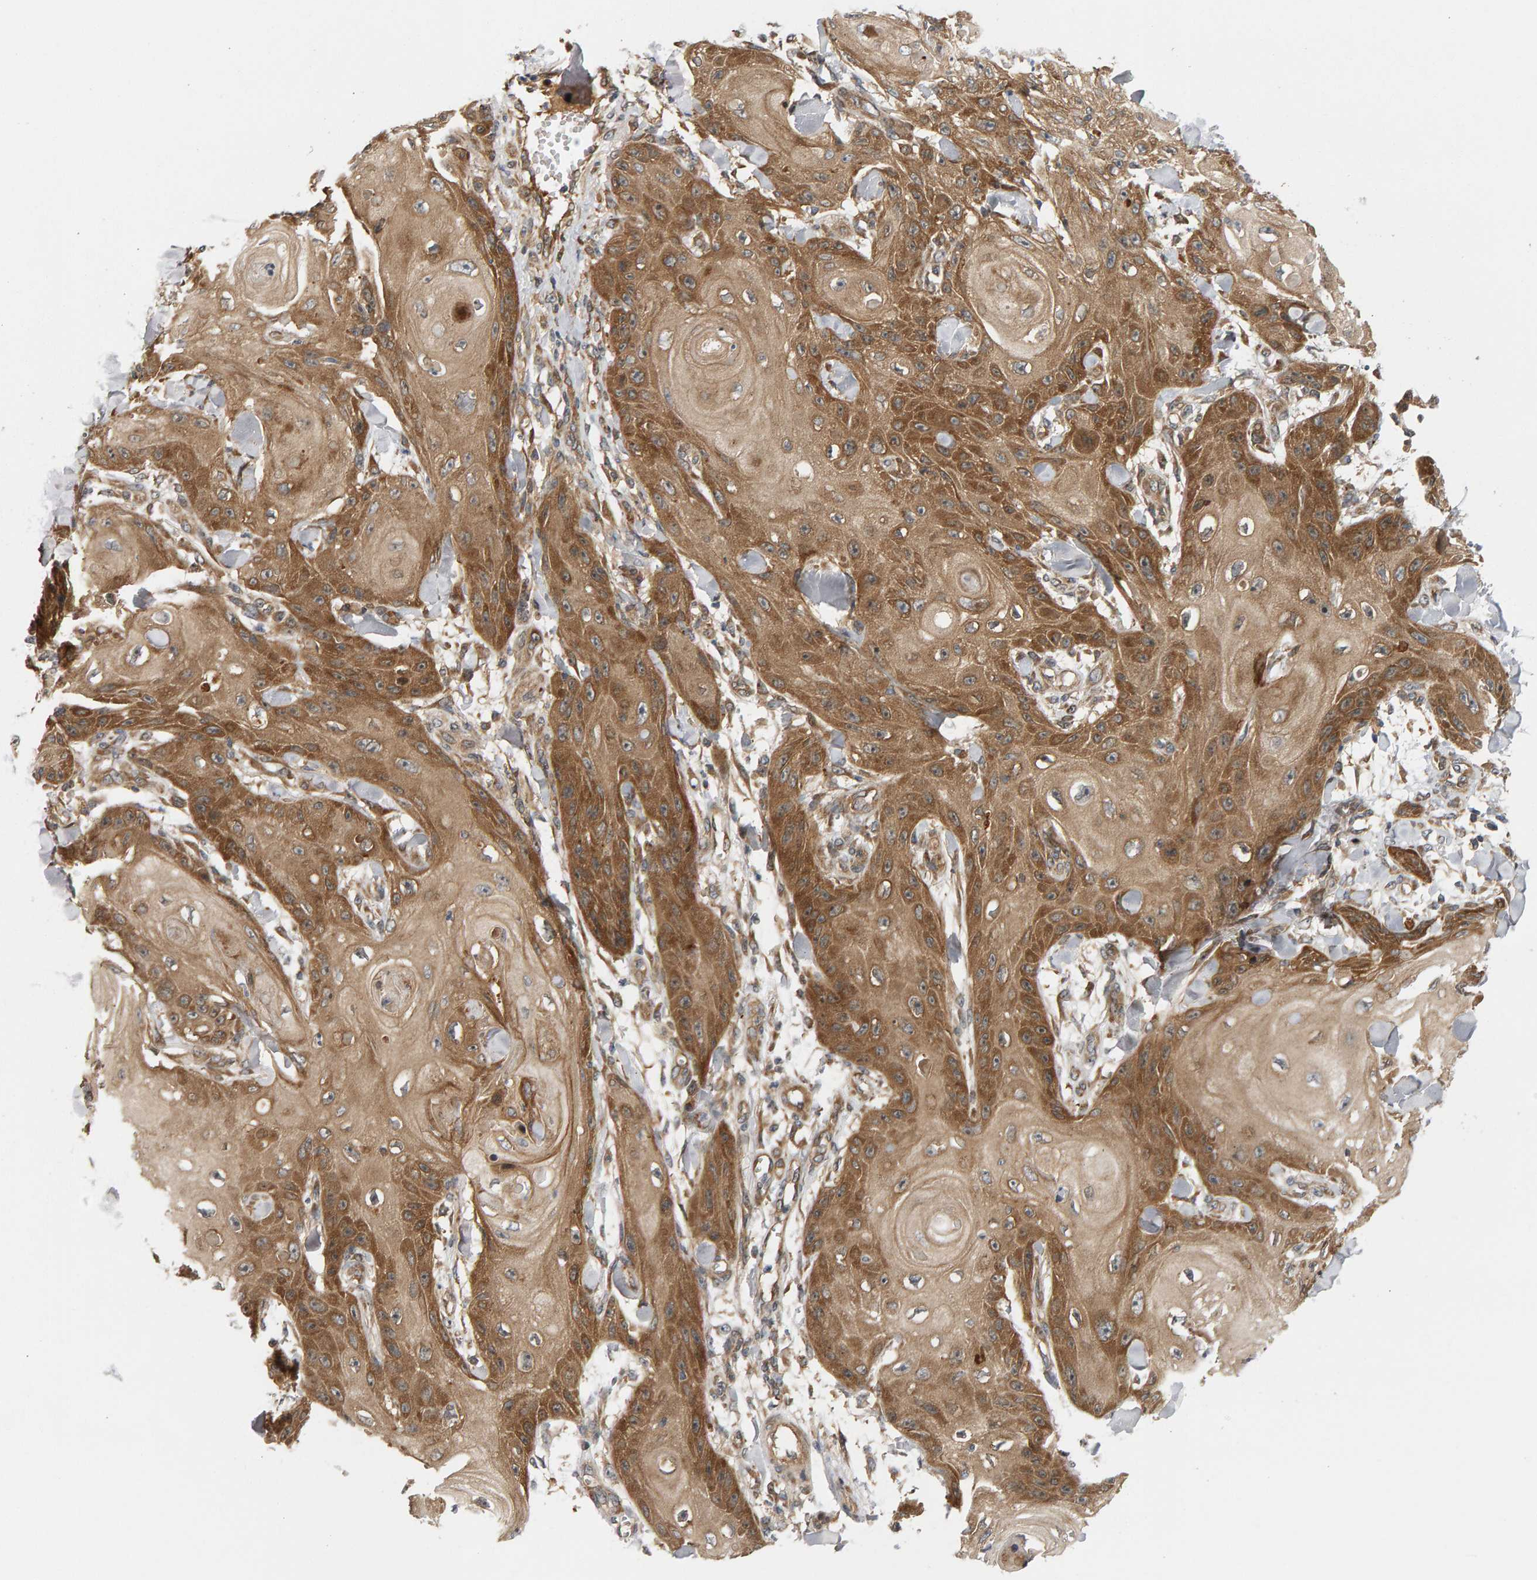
{"staining": {"intensity": "moderate", "quantity": ">75%", "location": "cytoplasmic/membranous"}, "tissue": "skin cancer", "cell_type": "Tumor cells", "image_type": "cancer", "snomed": [{"axis": "morphology", "description": "Squamous cell carcinoma, NOS"}, {"axis": "topography", "description": "Skin"}], "caption": "Immunohistochemistry of human skin cancer (squamous cell carcinoma) demonstrates medium levels of moderate cytoplasmic/membranous positivity in approximately >75% of tumor cells.", "gene": "BAHCC1", "patient": {"sex": "male", "age": 74}}